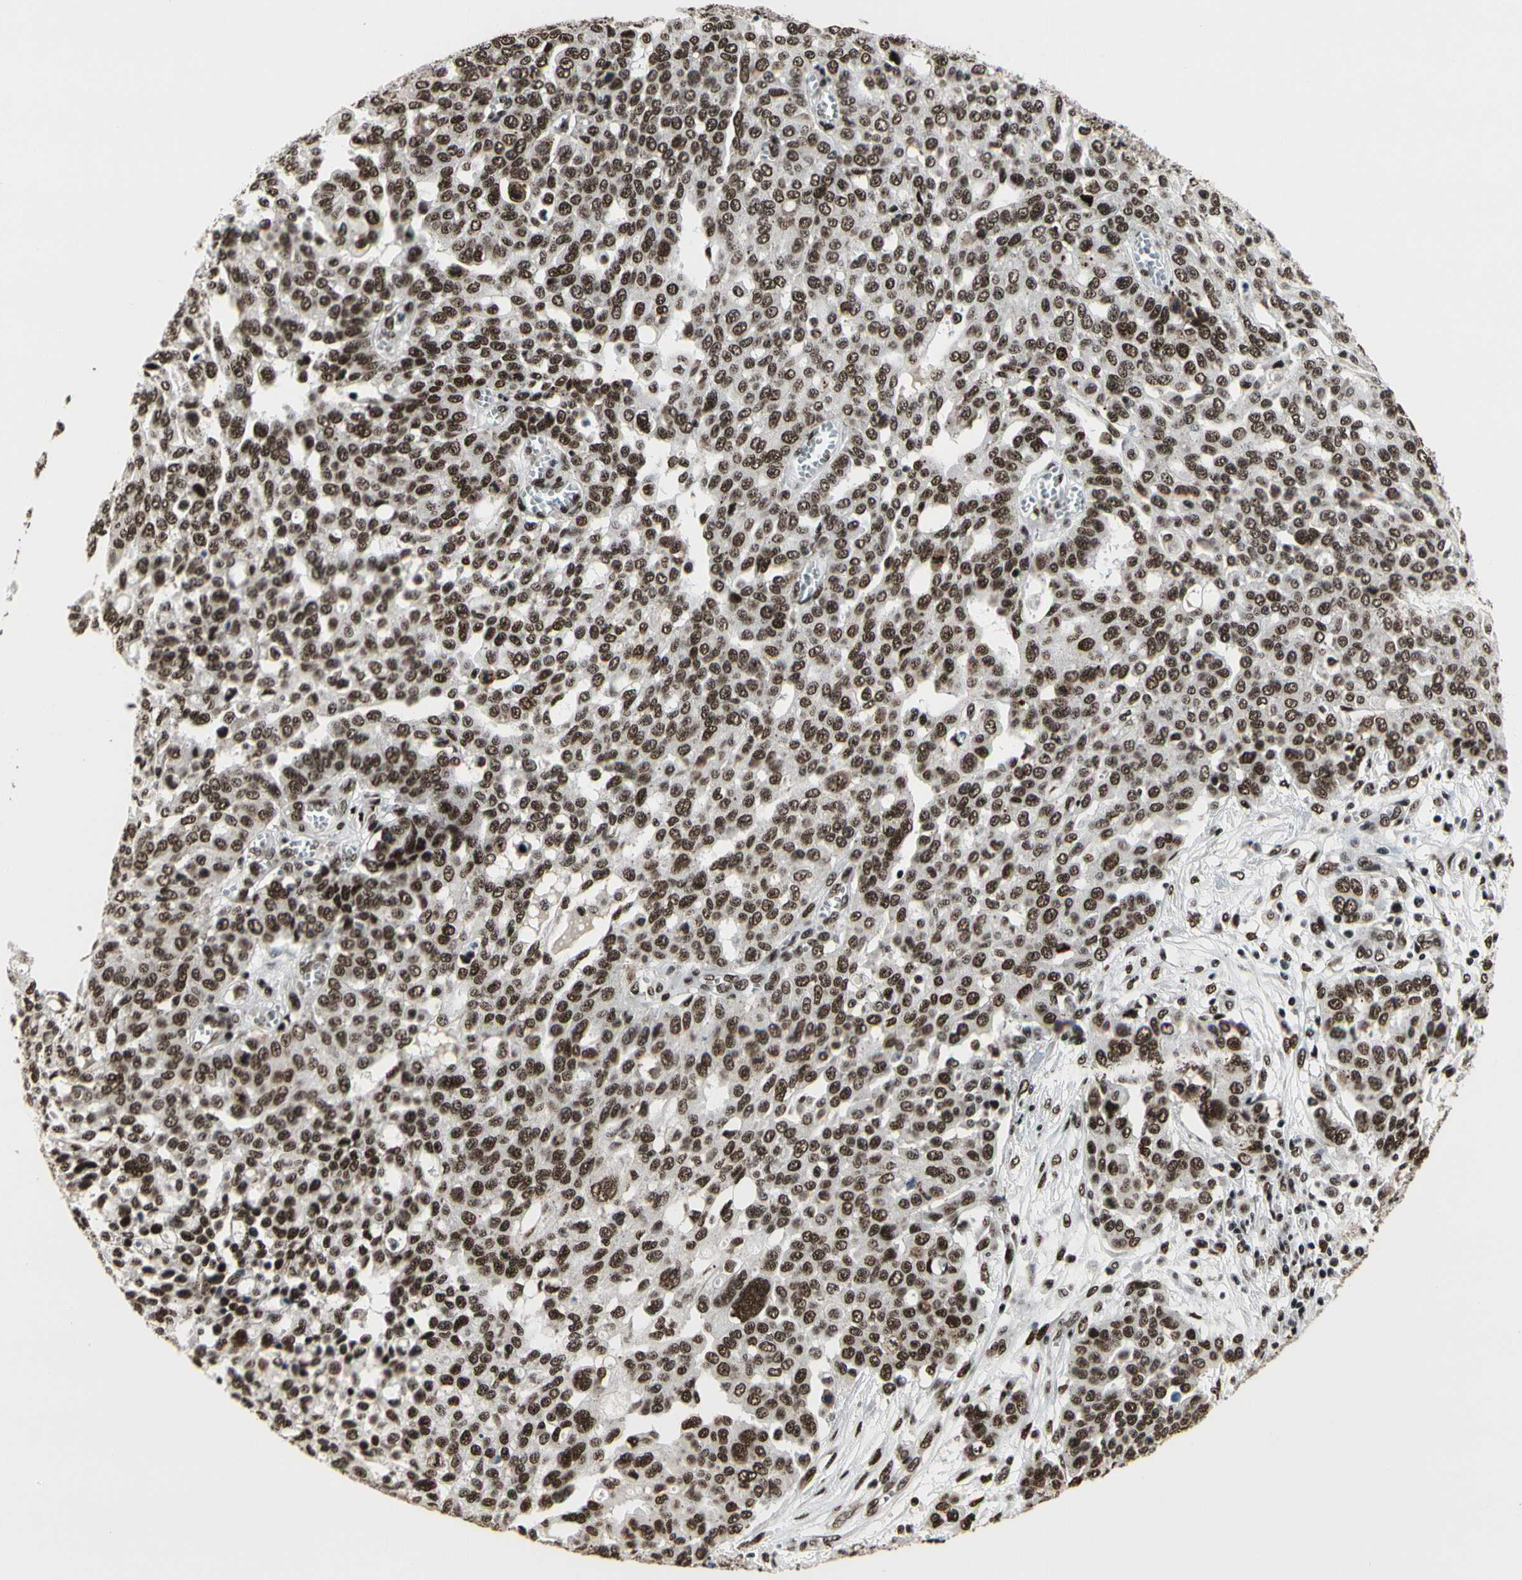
{"staining": {"intensity": "strong", "quantity": ">75%", "location": "nuclear"}, "tissue": "ovarian cancer", "cell_type": "Tumor cells", "image_type": "cancer", "snomed": [{"axis": "morphology", "description": "Cystadenocarcinoma, serous, NOS"}, {"axis": "topography", "description": "Soft tissue"}, {"axis": "topography", "description": "Ovary"}], "caption": "This micrograph reveals immunohistochemistry staining of human ovarian cancer (serous cystadenocarcinoma), with high strong nuclear staining in about >75% of tumor cells.", "gene": "SRSF11", "patient": {"sex": "female", "age": 57}}